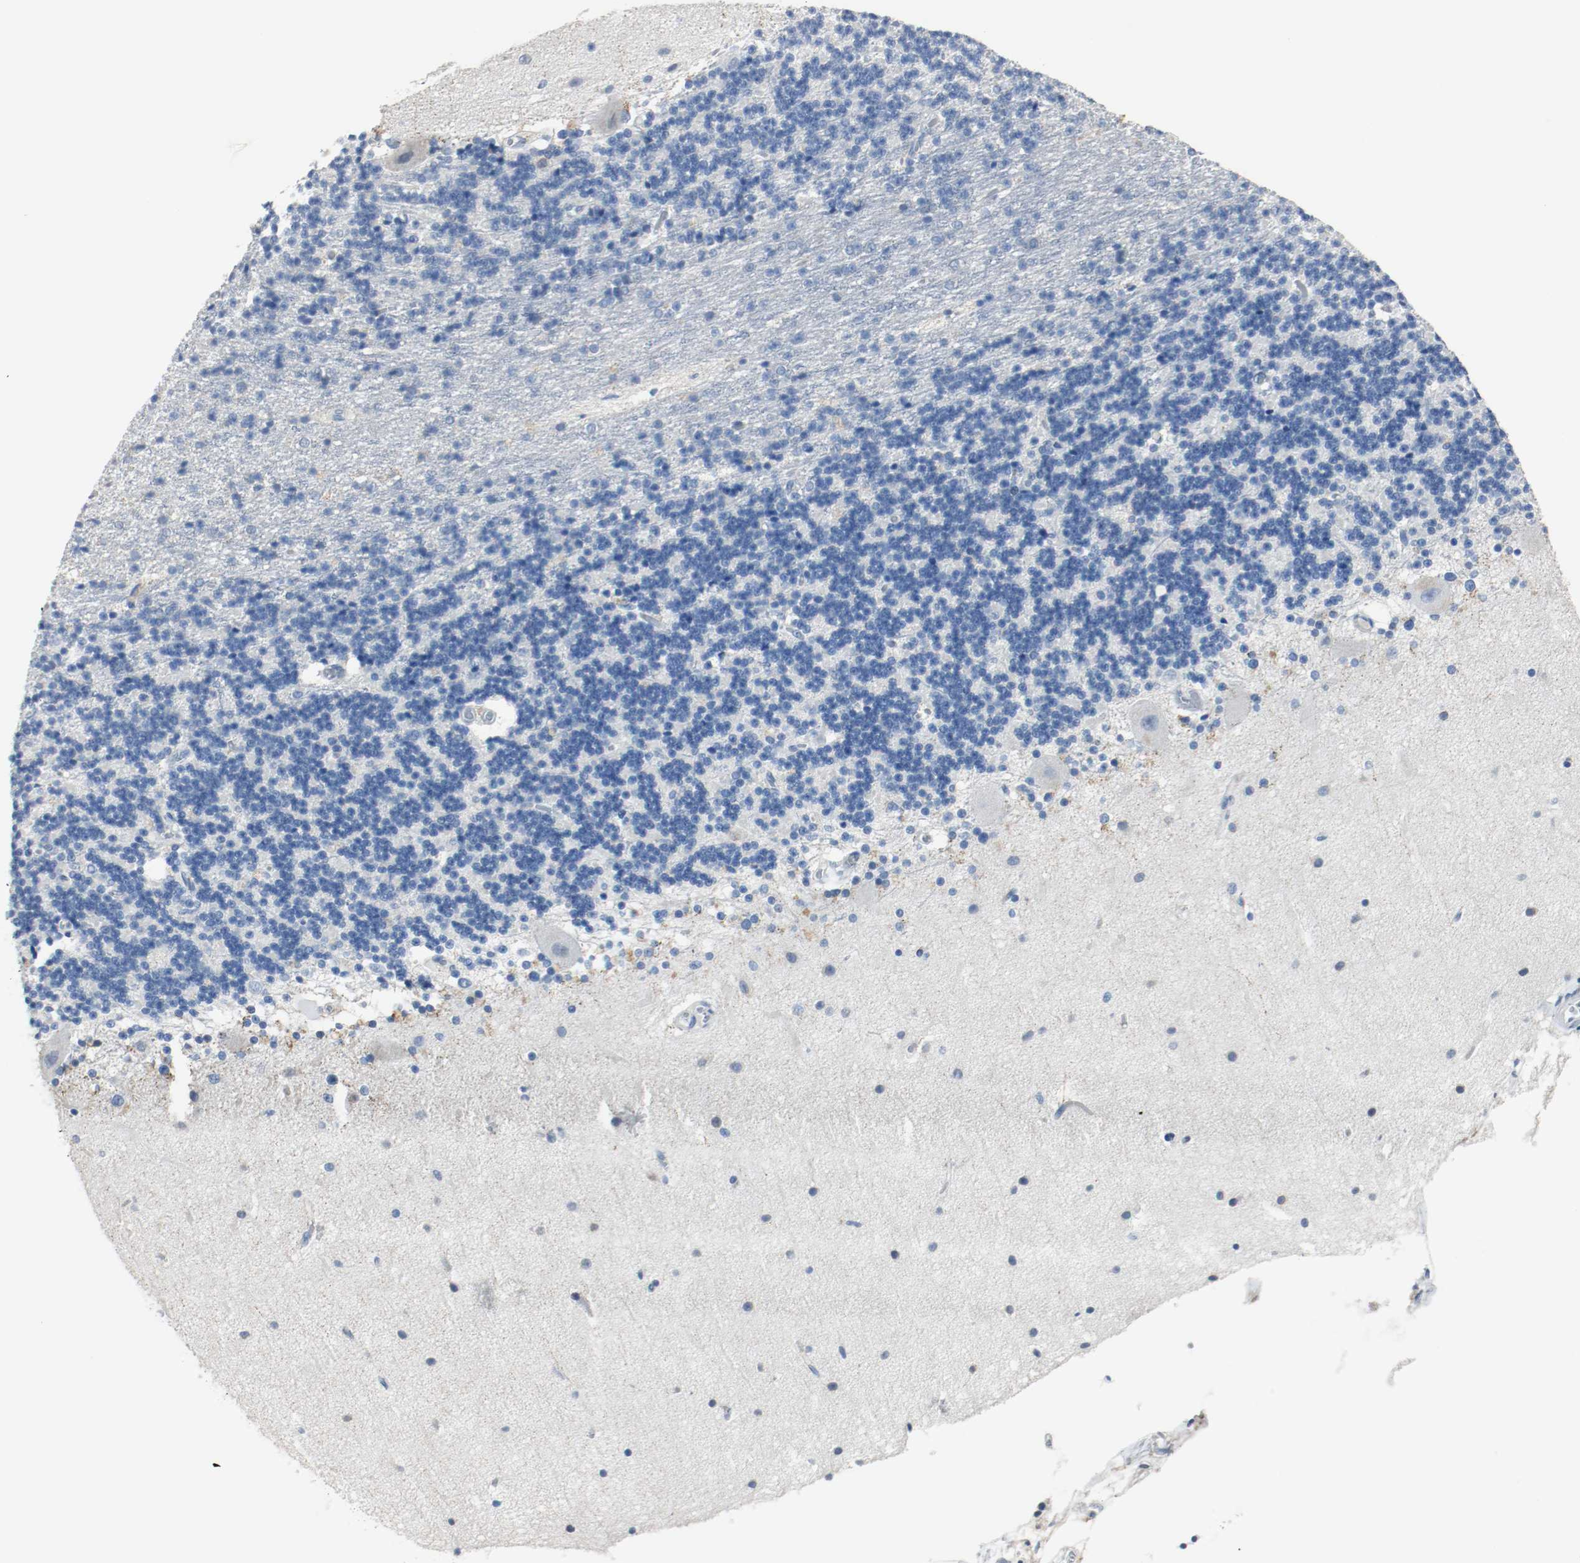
{"staining": {"intensity": "negative", "quantity": "none", "location": "none"}, "tissue": "cerebellum", "cell_type": "Cells in granular layer", "image_type": "normal", "snomed": [{"axis": "morphology", "description": "Normal tissue, NOS"}, {"axis": "topography", "description": "Cerebellum"}], "caption": "High power microscopy photomicrograph of an IHC photomicrograph of unremarkable cerebellum, revealing no significant expression in cells in granular layer.", "gene": "LAMB1", "patient": {"sex": "female", "age": 54}}